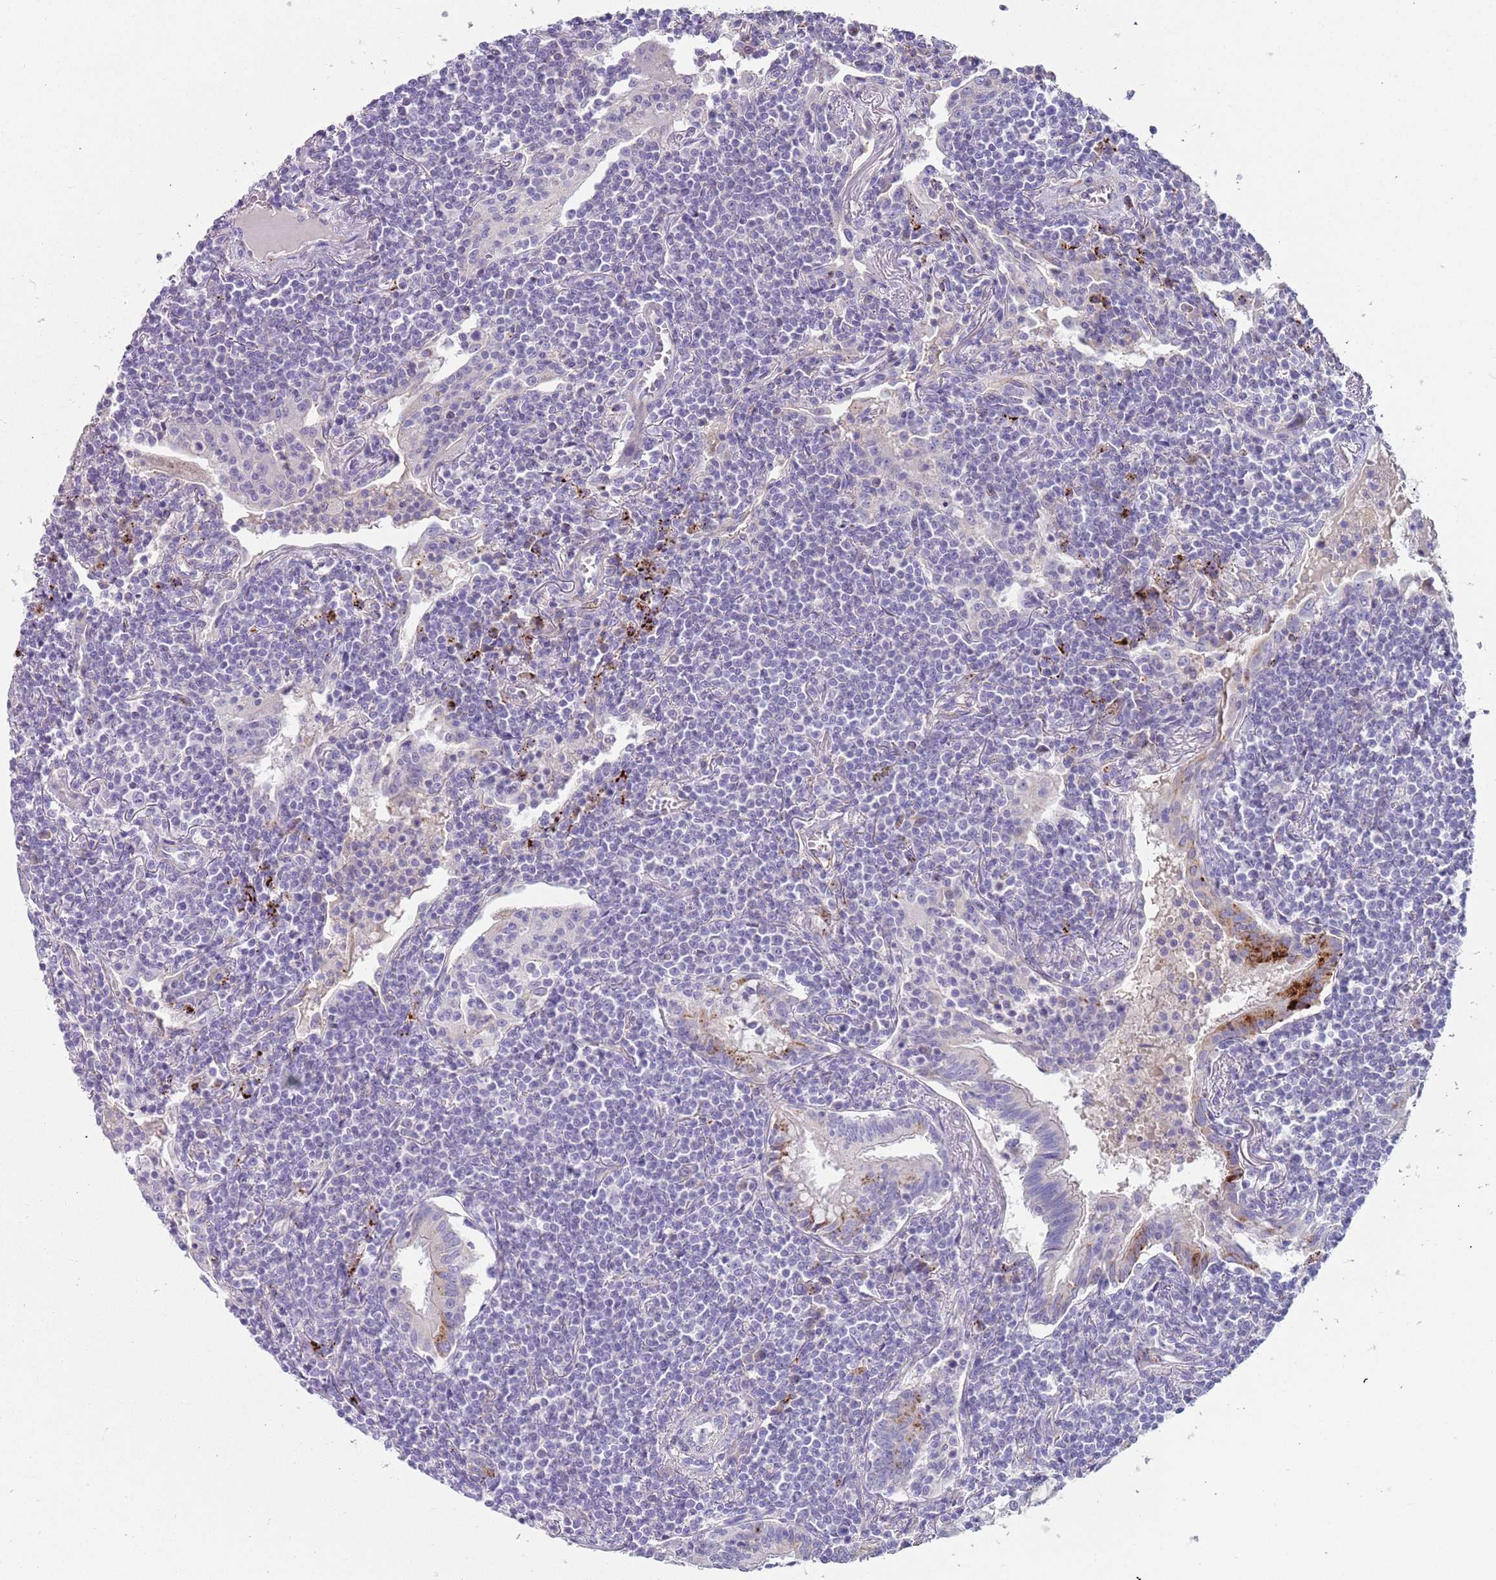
{"staining": {"intensity": "negative", "quantity": "none", "location": "none"}, "tissue": "lymphoma", "cell_type": "Tumor cells", "image_type": "cancer", "snomed": [{"axis": "morphology", "description": "Malignant lymphoma, non-Hodgkin's type, Low grade"}, {"axis": "topography", "description": "Lung"}], "caption": "The histopathology image displays no staining of tumor cells in lymphoma.", "gene": "LRRN3", "patient": {"sex": "female", "age": 71}}